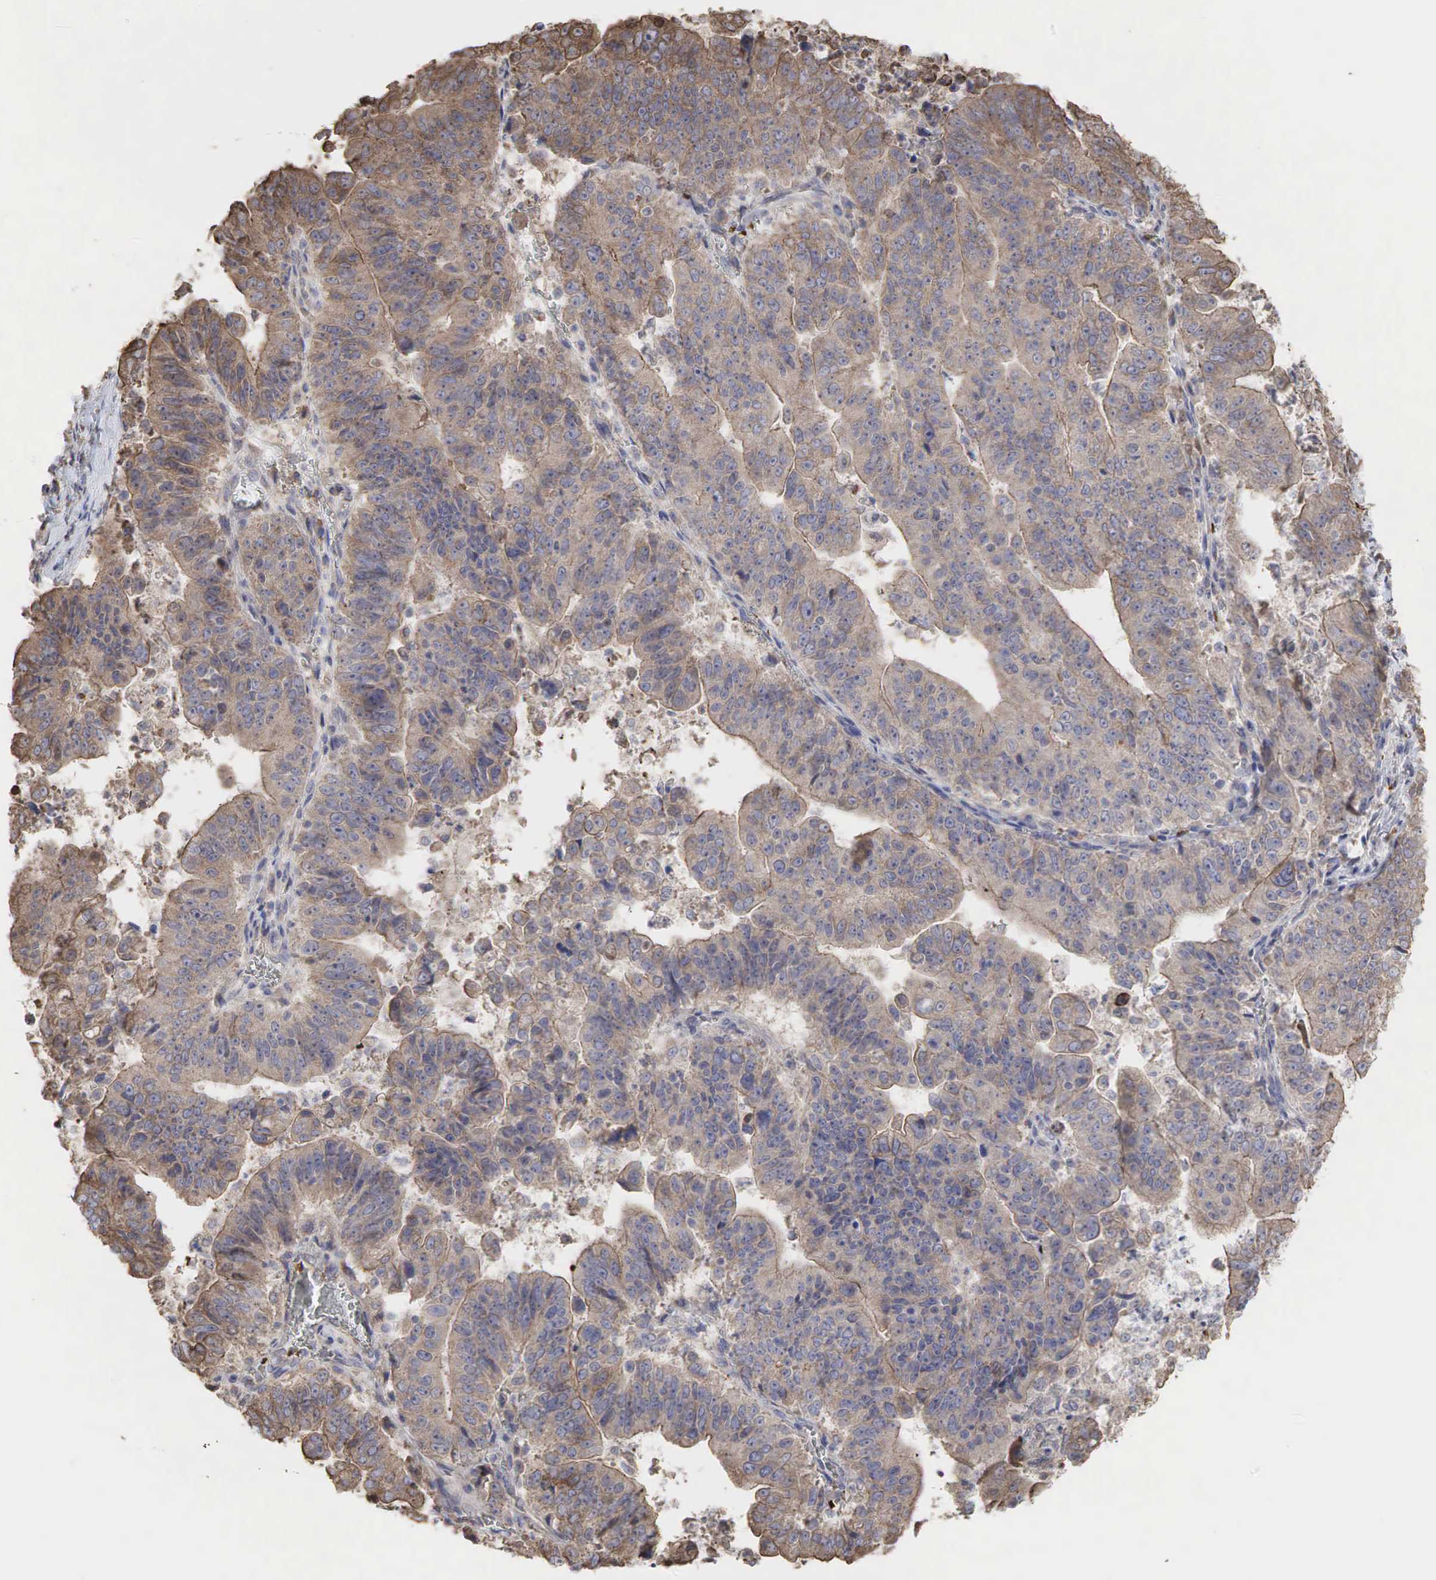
{"staining": {"intensity": "moderate", "quantity": "25%-75%", "location": "cytoplasmic/membranous"}, "tissue": "stomach cancer", "cell_type": "Tumor cells", "image_type": "cancer", "snomed": [{"axis": "morphology", "description": "Adenocarcinoma, NOS"}, {"axis": "topography", "description": "Stomach, upper"}], "caption": "Adenocarcinoma (stomach) was stained to show a protein in brown. There is medium levels of moderate cytoplasmic/membranous positivity in approximately 25%-75% of tumor cells.", "gene": "PABPC5", "patient": {"sex": "female", "age": 50}}